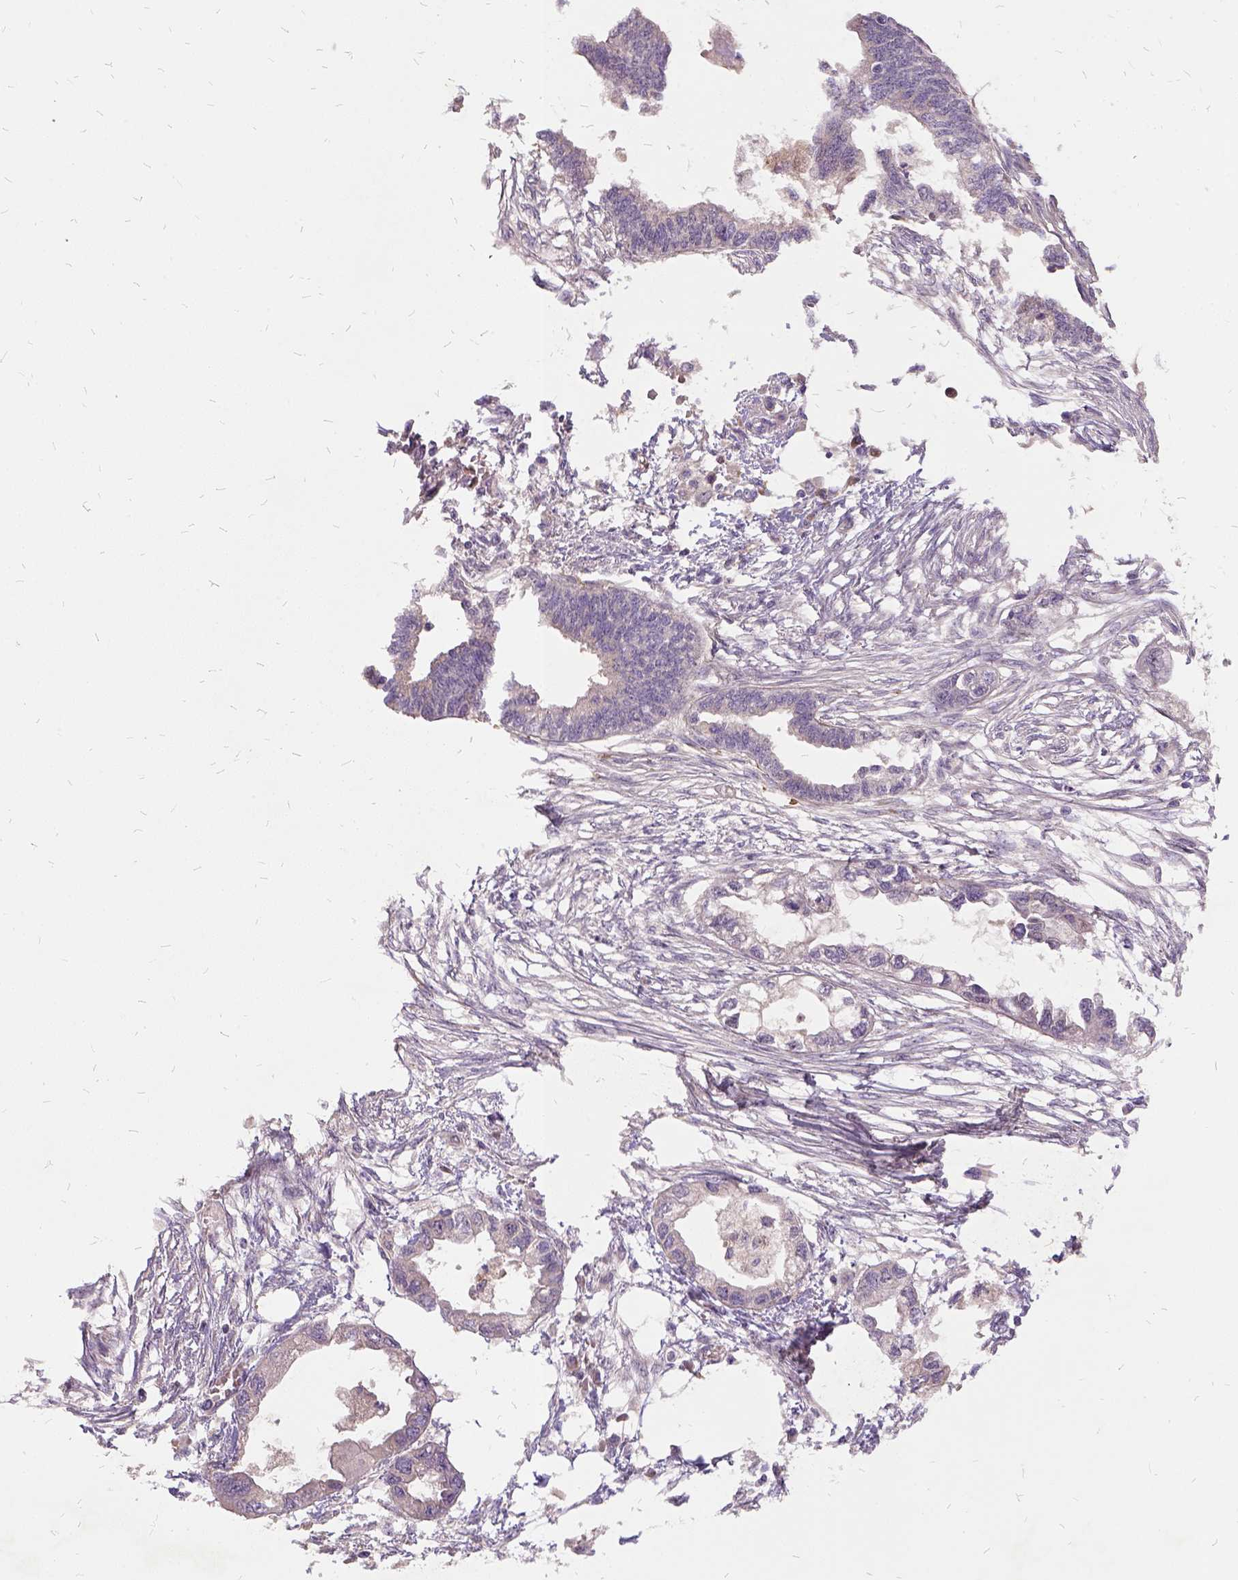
{"staining": {"intensity": "negative", "quantity": "none", "location": "none"}, "tissue": "endometrial cancer", "cell_type": "Tumor cells", "image_type": "cancer", "snomed": [{"axis": "morphology", "description": "Adenocarcinoma, NOS"}, {"axis": "morphology", "description": "Adenocarcinoma, metastatic, NOS"}, {"axis": "topography", "description": "Adipose tissue"}, {"axis": "topography", "description": "Endometrium"}], "caption": "Immunohistochemistry of endometrial cancer (adenocarcinoma) shows no staining in tumor cells.", "gene": "ILRUN", "patient": {"sex": "female", "age": 67}}